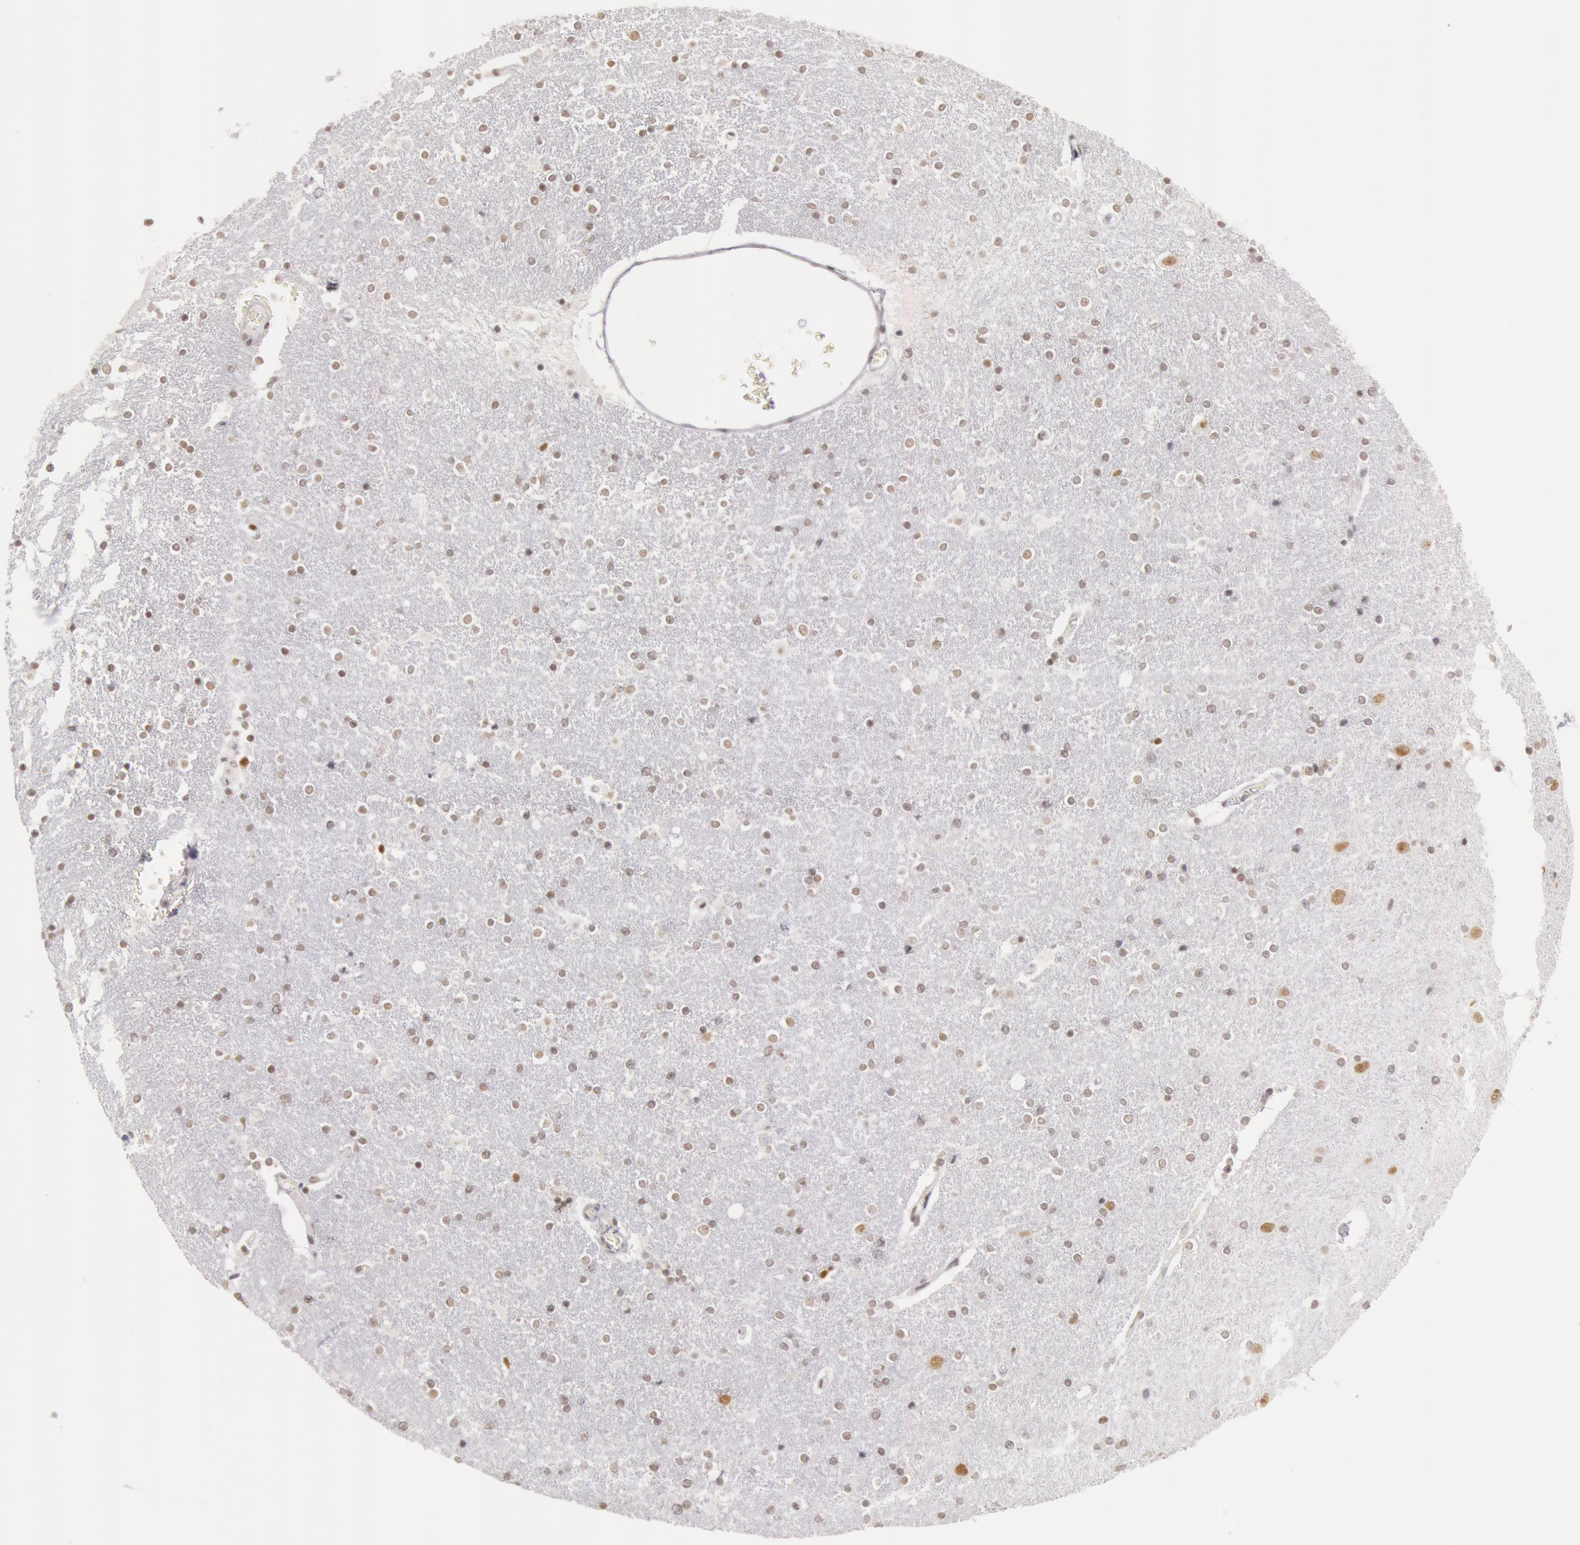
{"staining": {"intensity": "negative", "quantity": "none", "location": "none"}, "tissue": "caudate", "cell_type": "Glial cells", "image_type": "normal", "snomed": [{"axis": "morphology", "description": "Normal tissue, NOS"}, {"axis": "topography", "description": "Lateral ventricle wall"}], "caption": "Glial cells are negative for brown protein staining in normal caudate. Nuclei are stained in blue.", "gene": "ESS2", "patient": {"sex": "female", "age": 54}}